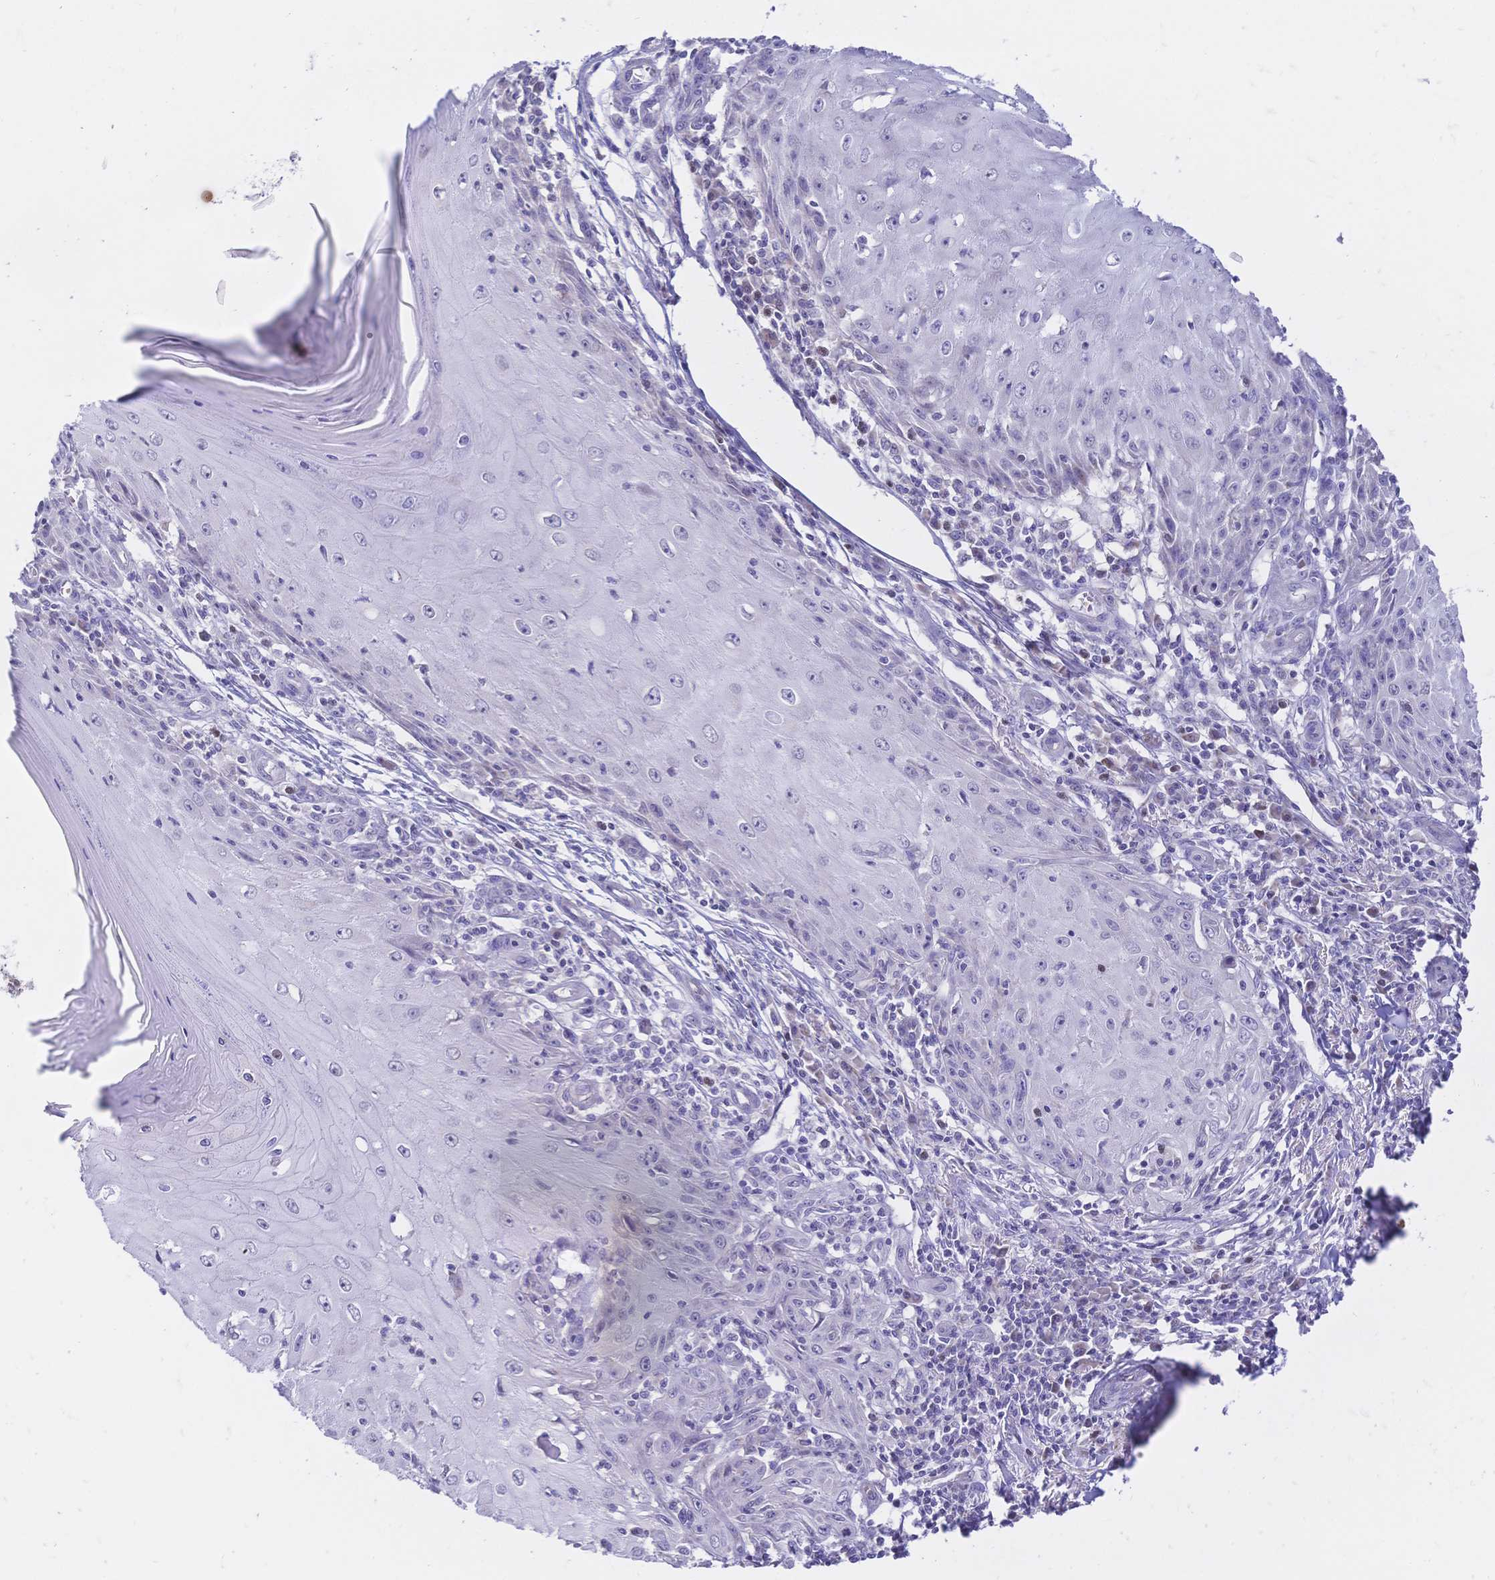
{"staining": {"intensity": "negative", "quantity": "none", "location": "none"}, "tissue": "skin cancer", "cell_type": "Tumor cells", "image_type": "cancer", "snomed": [{"axis": "morphology", "description": "Squamous cell carcinoma, NOS"}, {"axis": "topography", "description": "Skin"}], "caption": "Immunohistochemical staining of human skin cancer (squamous cell carcinoma) exhibits no significant positivity in tumor cells.", "gene": "CLEC18B", "patient": {"sex": "female", "age": 73}}